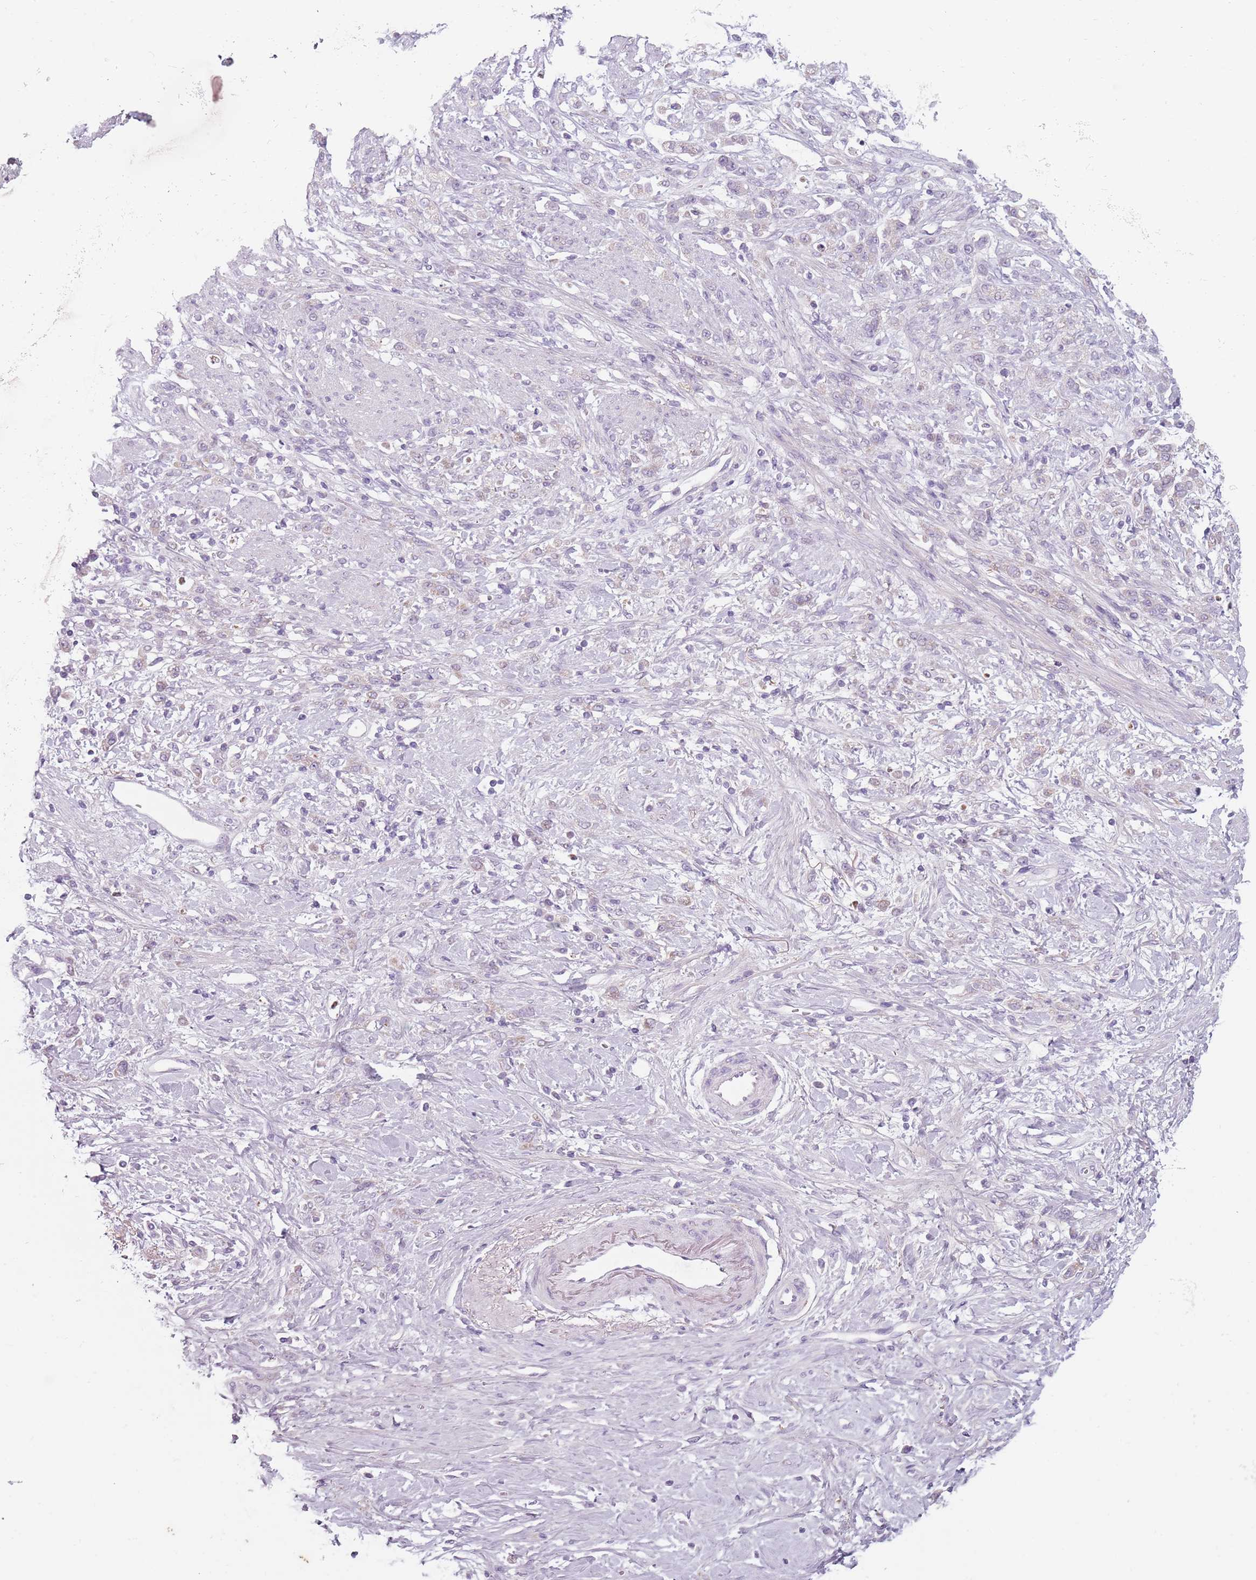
{"staining": {"intensity": "negative", "quantity": "none", "location": "none"}, "tissue": "stomach cancer", "cell_type": "Tumor cells", "image_type": "cancer", "snomed": [{"axis": "morphology", "description": "Adenocarcinoma, NOS"}, {"axis": "topography", "description": "Stomach"}], "caption": "High magnification brightfield microscopy of stomach adenocarcinoma stained with DAB (3,3'-diaminobenzidine) (brown) and counterstained with hematoxylin (blue): tumor cells show no significant positivity. The staining was performed using DAB (3,3'-diaminobenzidine) to visualize the protein expression in brown, while the nuclei were stained in blue with hematoxylin (Magnification: 20x).", "gene": "MEGF8", "patient": {"sex": "female", "age": 60}}